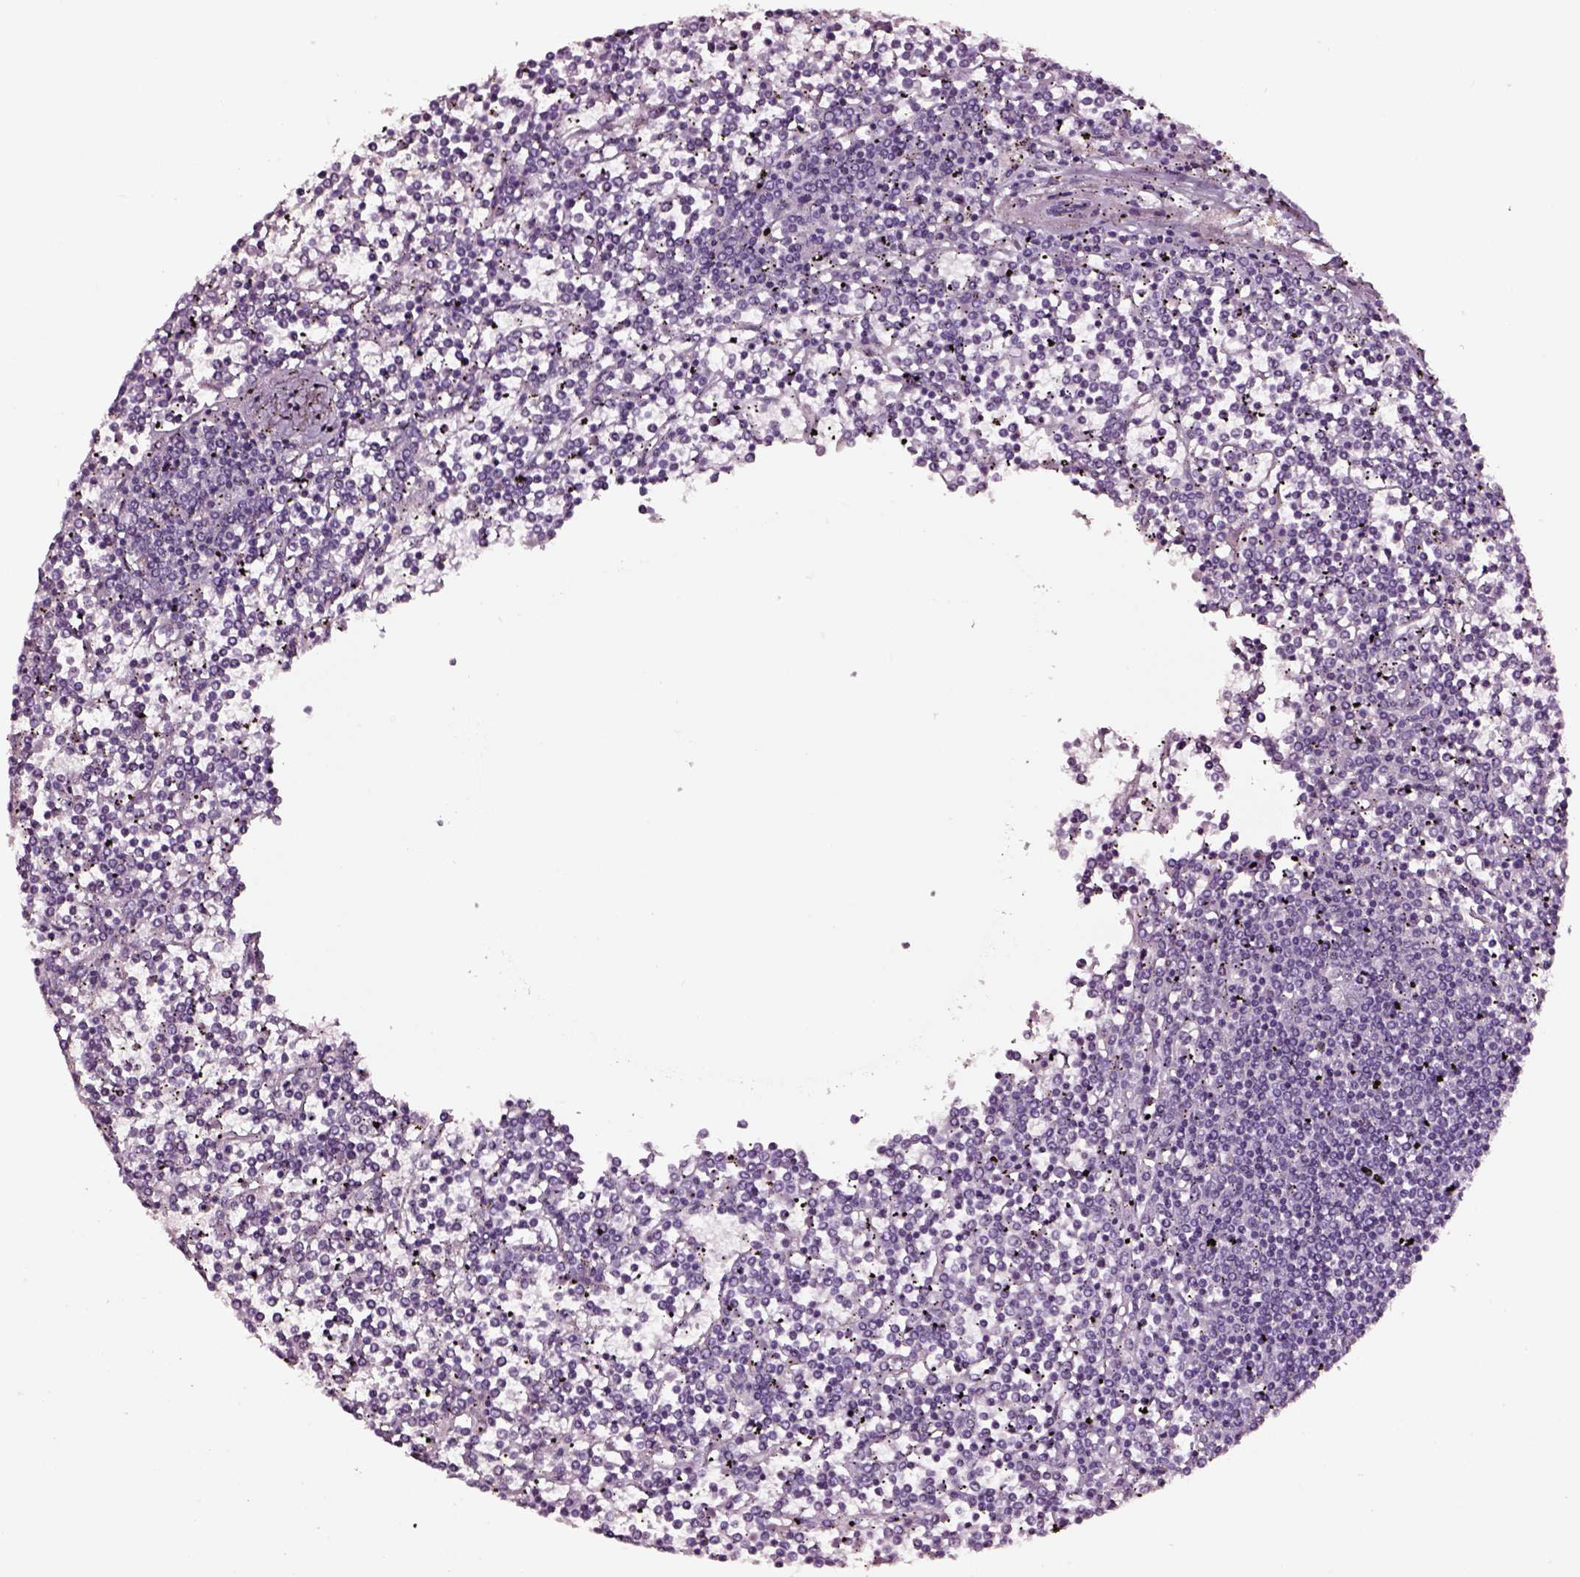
{"staining": {"intensity": "negative", "quantity": "none", "location": "none"}, "tissue": "lymphoma", "cell_type": "Tumor cells", "image_type": "cancer", "snomed": [{"axis": "morphology", "description": "Malignant lymphoma, non-Hodgkin's type, Low grade"}, {"axis": "topography", "description": "Spleen"}], "caption": "Immunohistochemistry photomicrograph of neoplastic tissue: low-grade malignant lymphoma, non-Hodgkin's type stained with DAB (3,3'-diaminobenzidine) demonstrates no significant protein expression in tumor cells.", "gene": "SMIM17", "patient": {"sex": "female", "age": 19}}